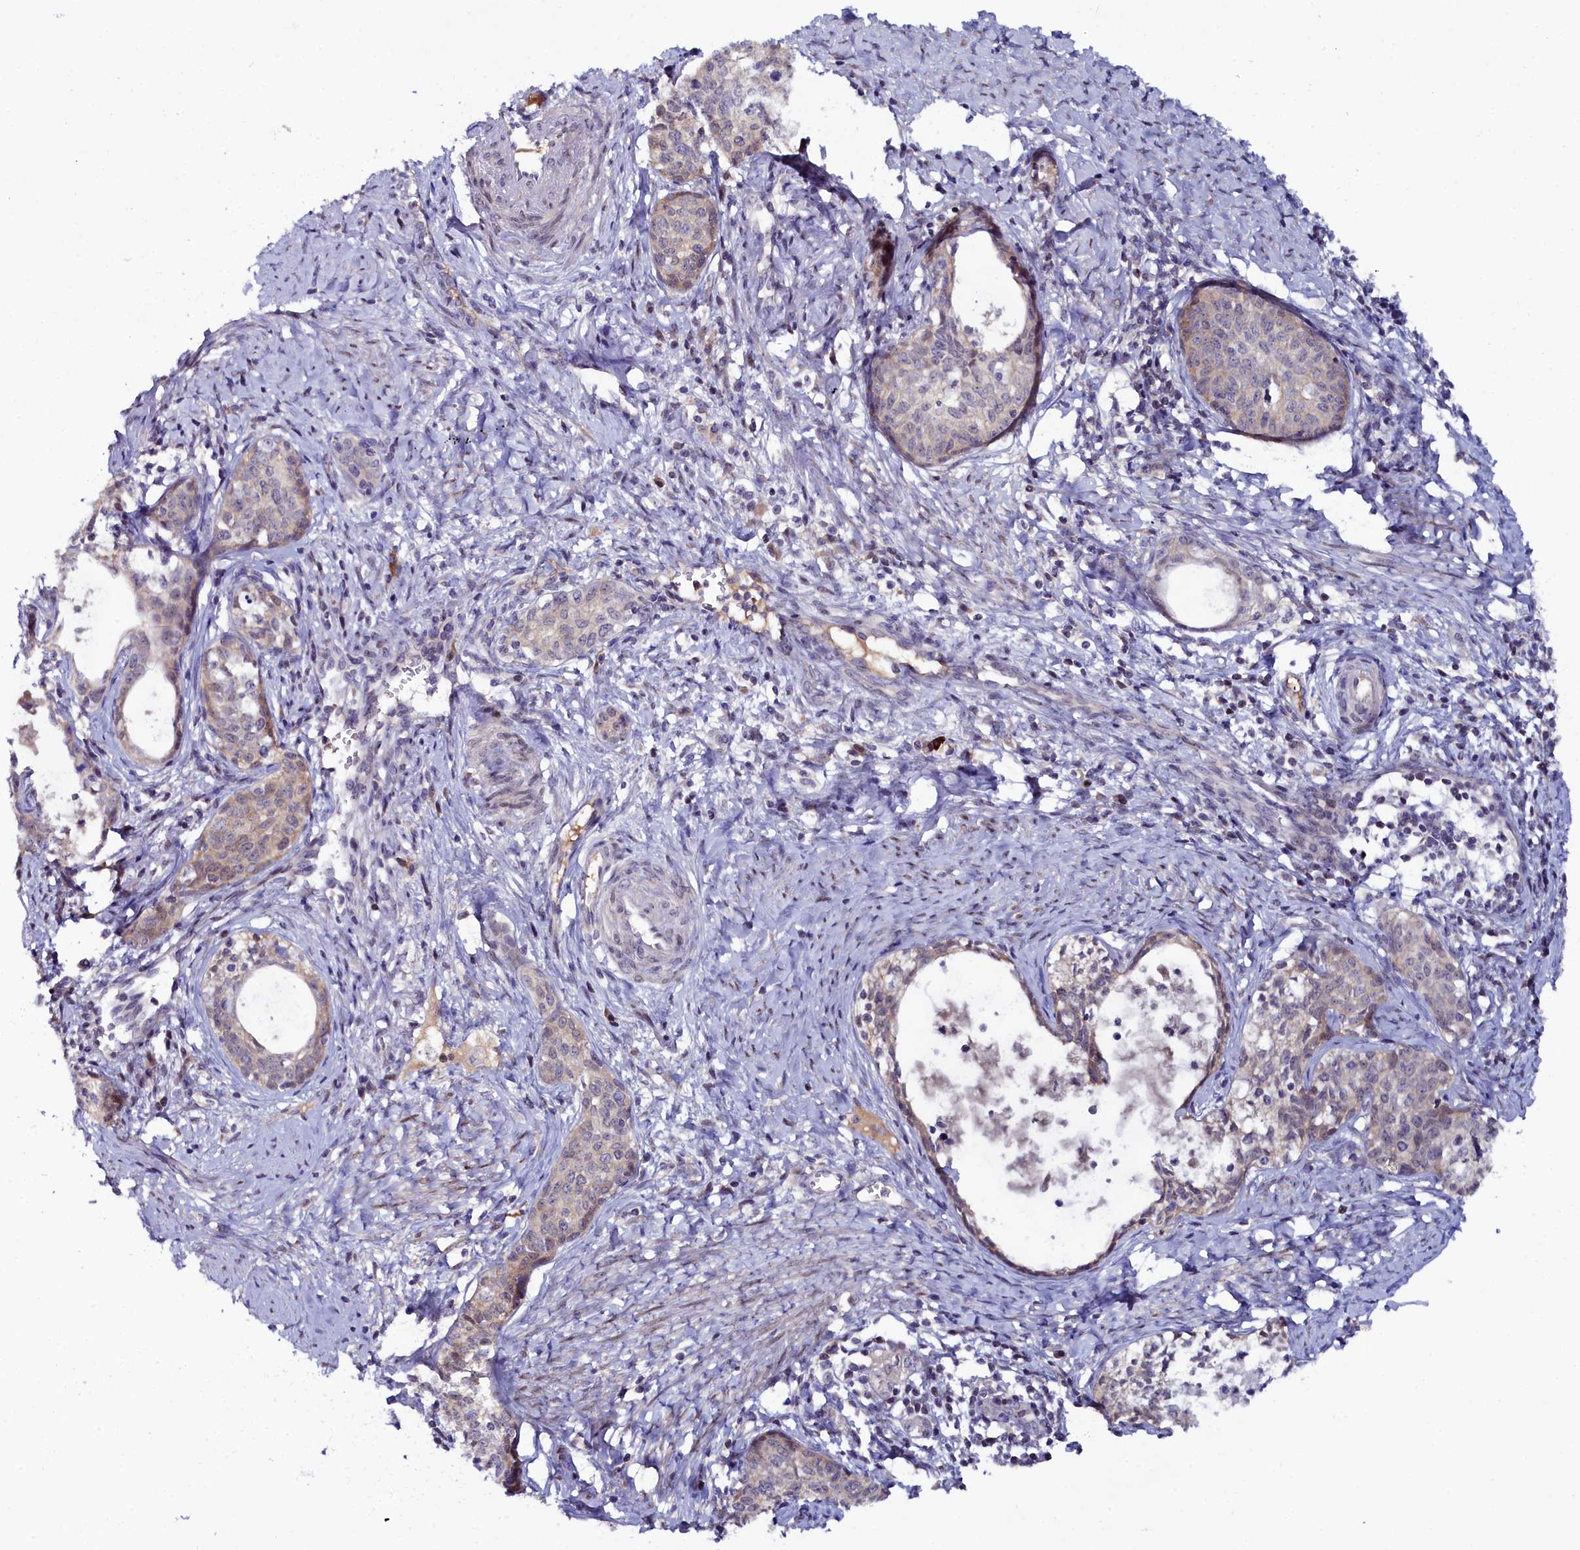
{"staining": {"intensity": "weak", "quantity": "25%-75%", "location": "cytoplasmic/membranous,nuclear"}, "tissue": "cervical cancer", "cell_type": "Tumor cells", "image_type": "cancer", "snomed": [{"axis": "morphology", "description": "Squamous cell carcinoma, NOS"}, {"axis": "topography", "description": "Cervix"}], "caption": "Brown immunohistochemical staining in squamous cell carcinoma (cervical) exhibits weak cytoplasmic/membranous and nuclear expression in approximately 25%-75% of tumor cells.", "gene": "KCTD18", "patient": {"sex": "female", "age": 52}}